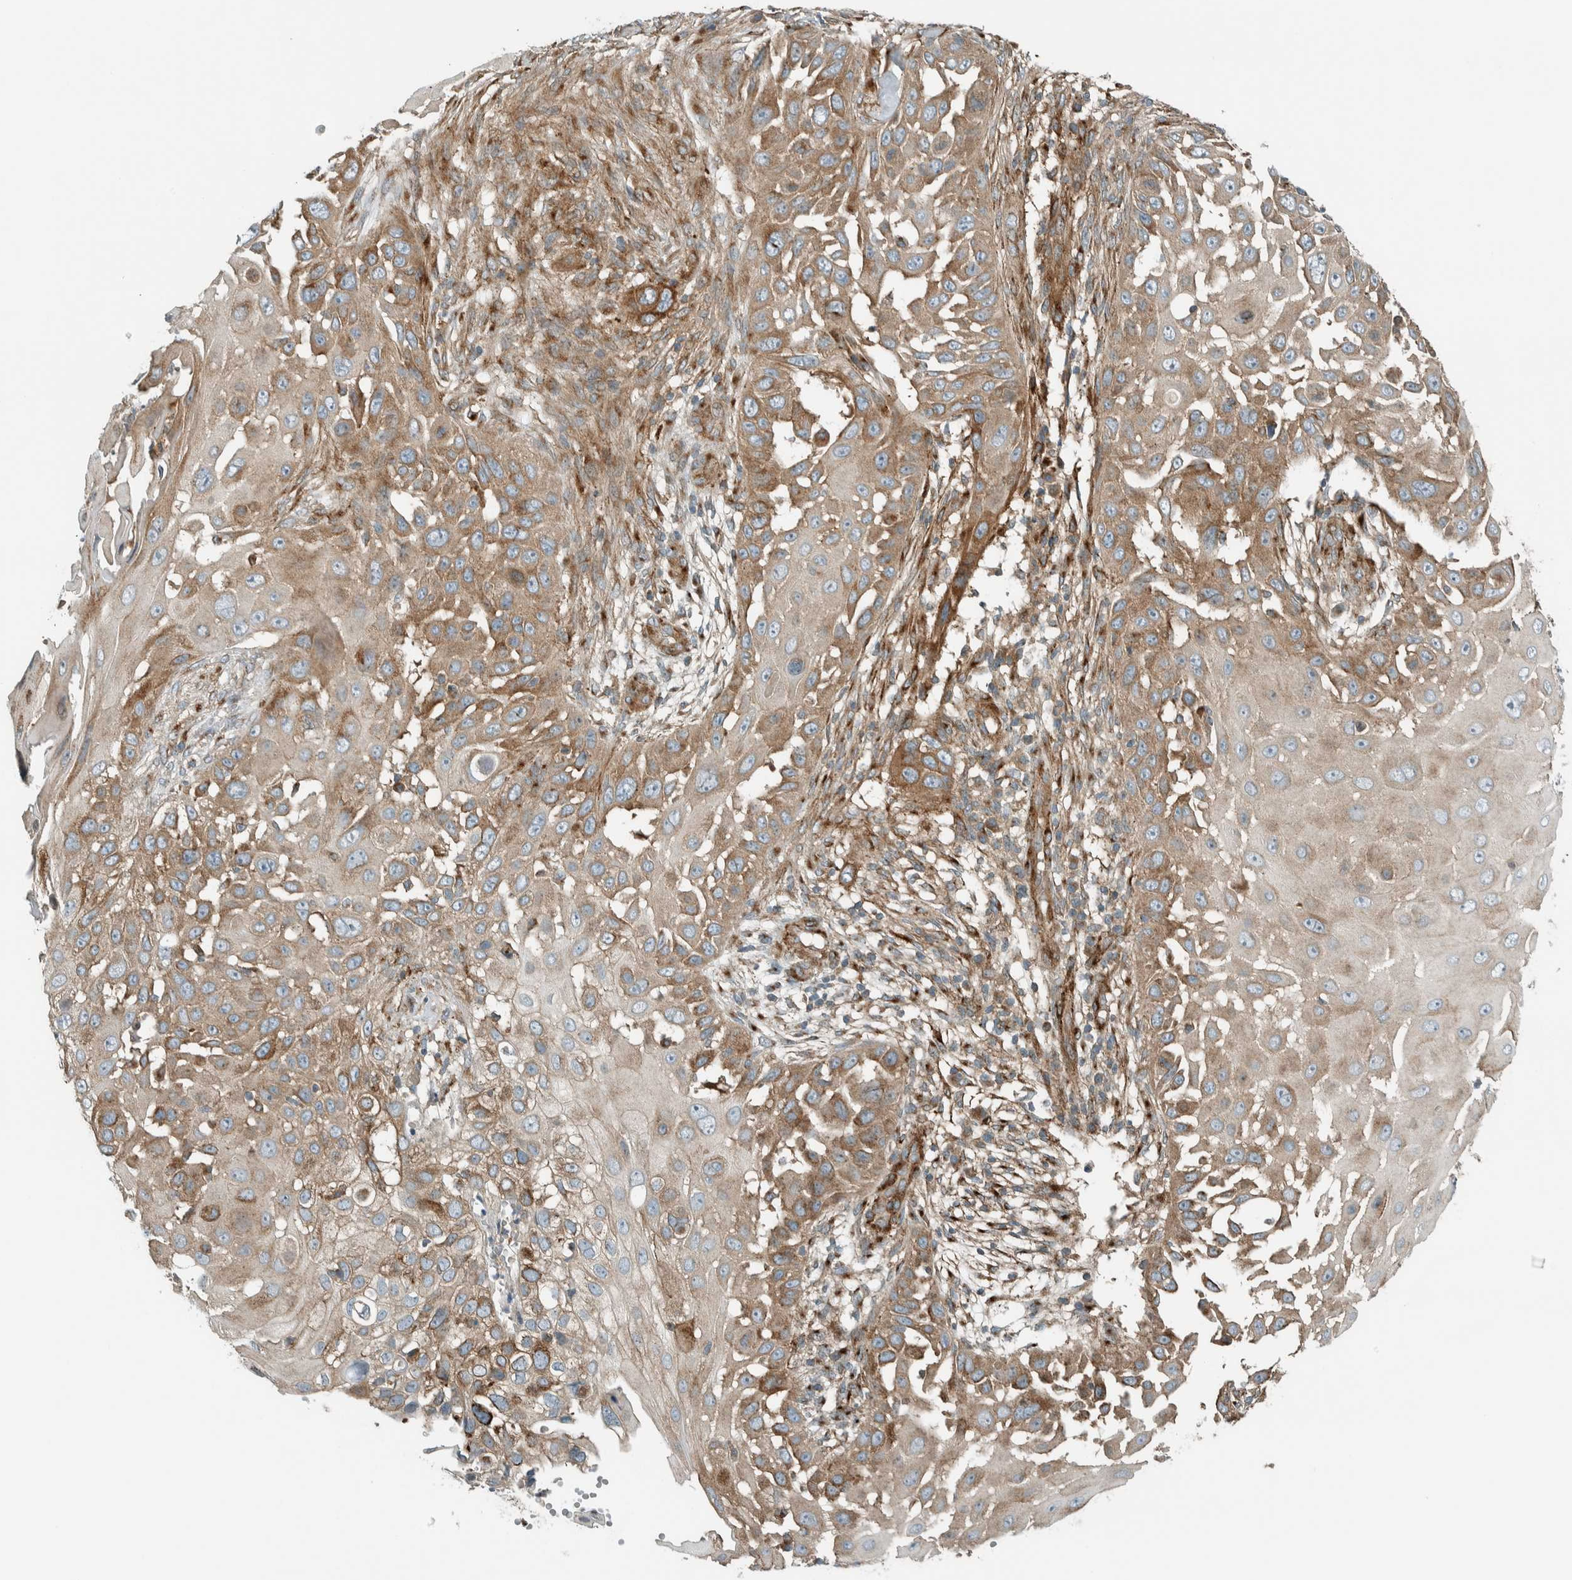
{"staining": {"intensity": "moderate", "quantity": ">75%", "location": "cytoplasmic/membranous"}, "tissue": "skin cancer", "cell_type": "Tumor cells", "image_type": "cancer", "snomed": [{"axis": "morphology", "description": "Squamous cell carcinoma, NOS"}, {"axis": "topography", "description": "Skin"}], "caption": "Approximately >75% of tumor cells in squamous cell carcinoma (skin) display moderate cytoplasmic/membranous protein positivity as visualized by brown immunohistochemical staining.", "gene": "EXOC7", "patient": {"sex": "female", "age": 44}}